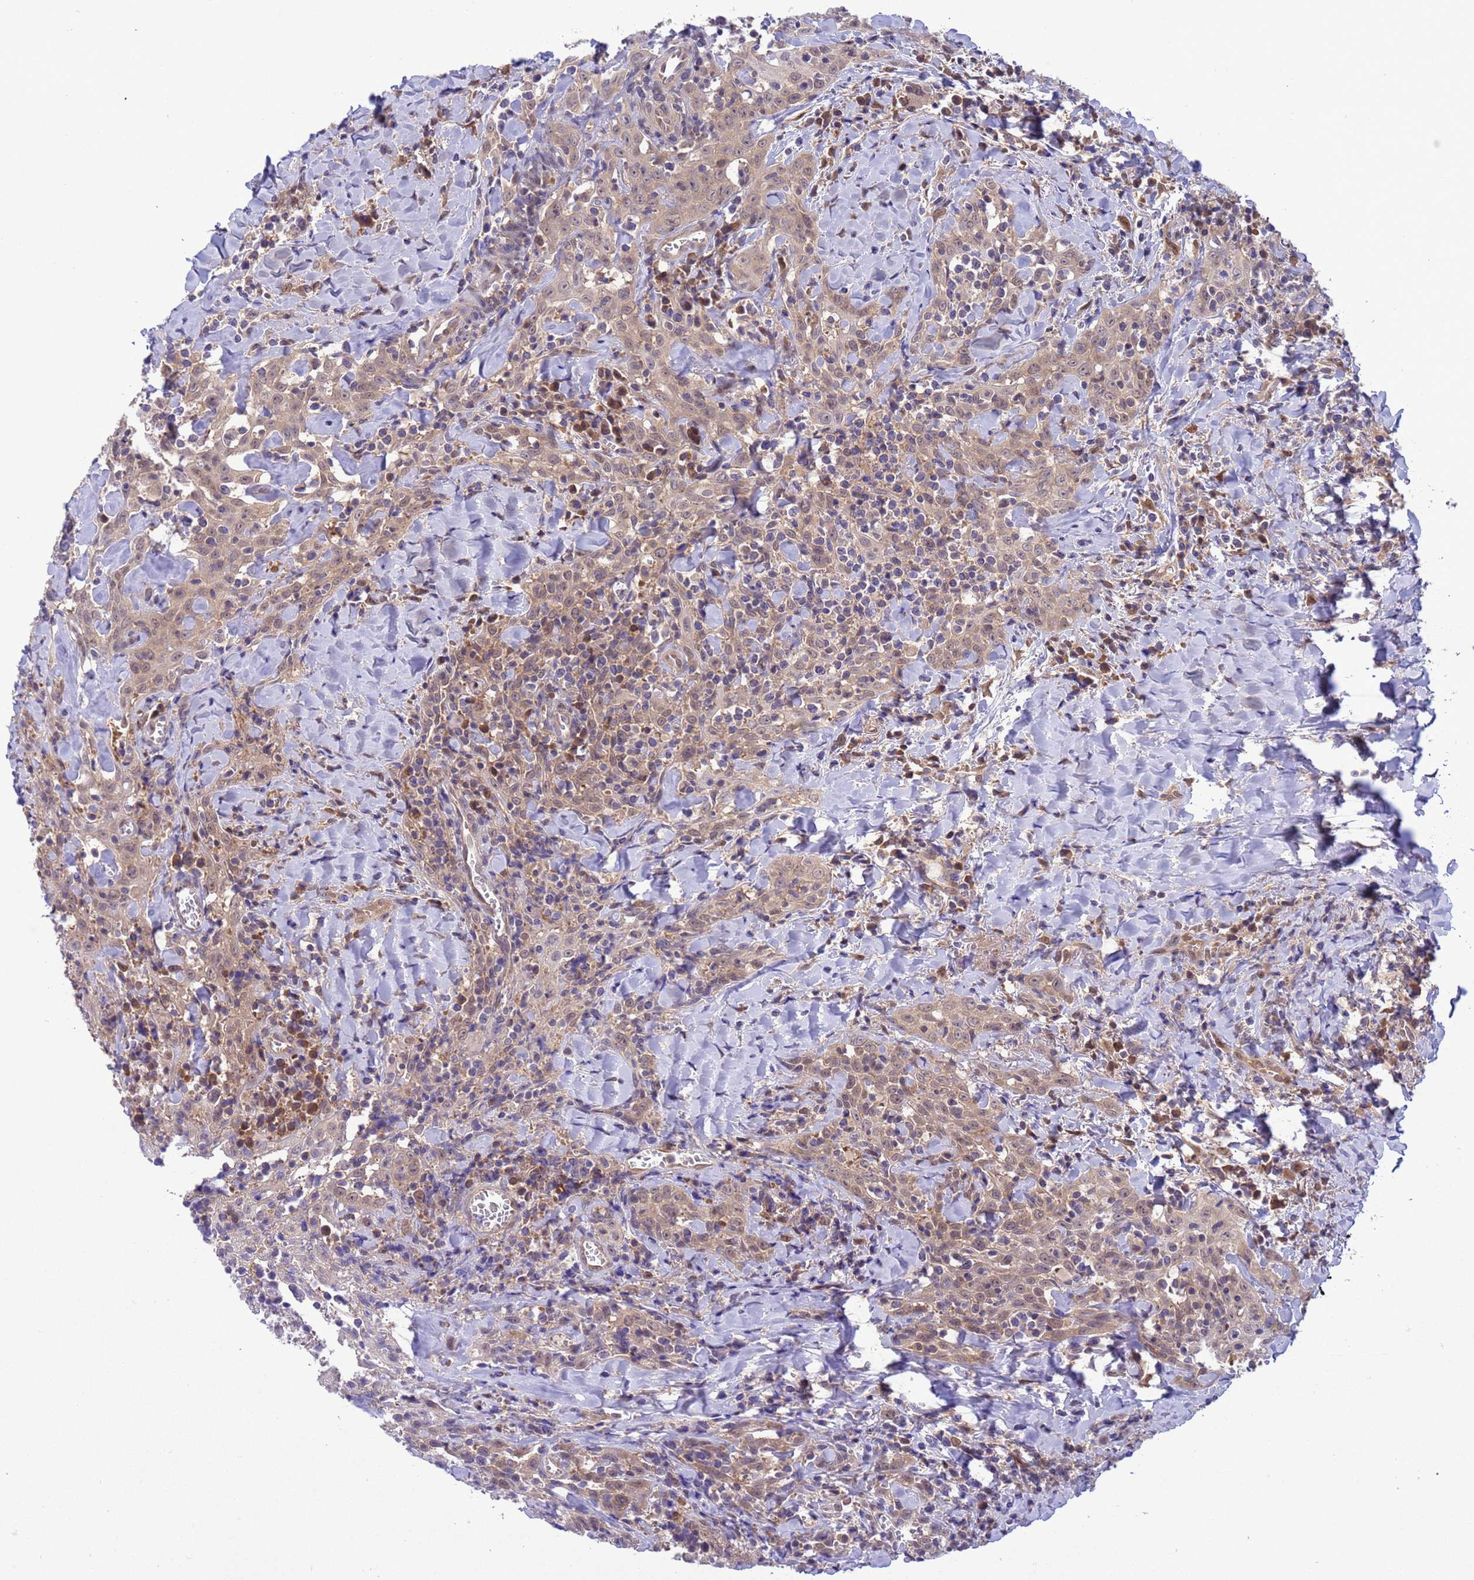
{"staining": {"intensity": "weak", "quantity": ">75%", "location": "cytoplasmic/membranous,nuclear"}, "tissue": "head and neck cancer", "cell_type": "Tumor cells", "image_type": "cancer", "snomed": [{"axis": "morphology", "description": "Squamous cell carcinoma, NOS"}, {"axis": "topography", "description": "Head-Neck"}], "caption": "This is an image of immunohistochemistry (IHC) staining of head and neck cancer (squamous cell carcinoma), which shows weak expression in the cytoplasmic/membranous and nuclear of tumor cells.", "gene": "ZNF461", "patient": {"sex": "female", "age": 70}}